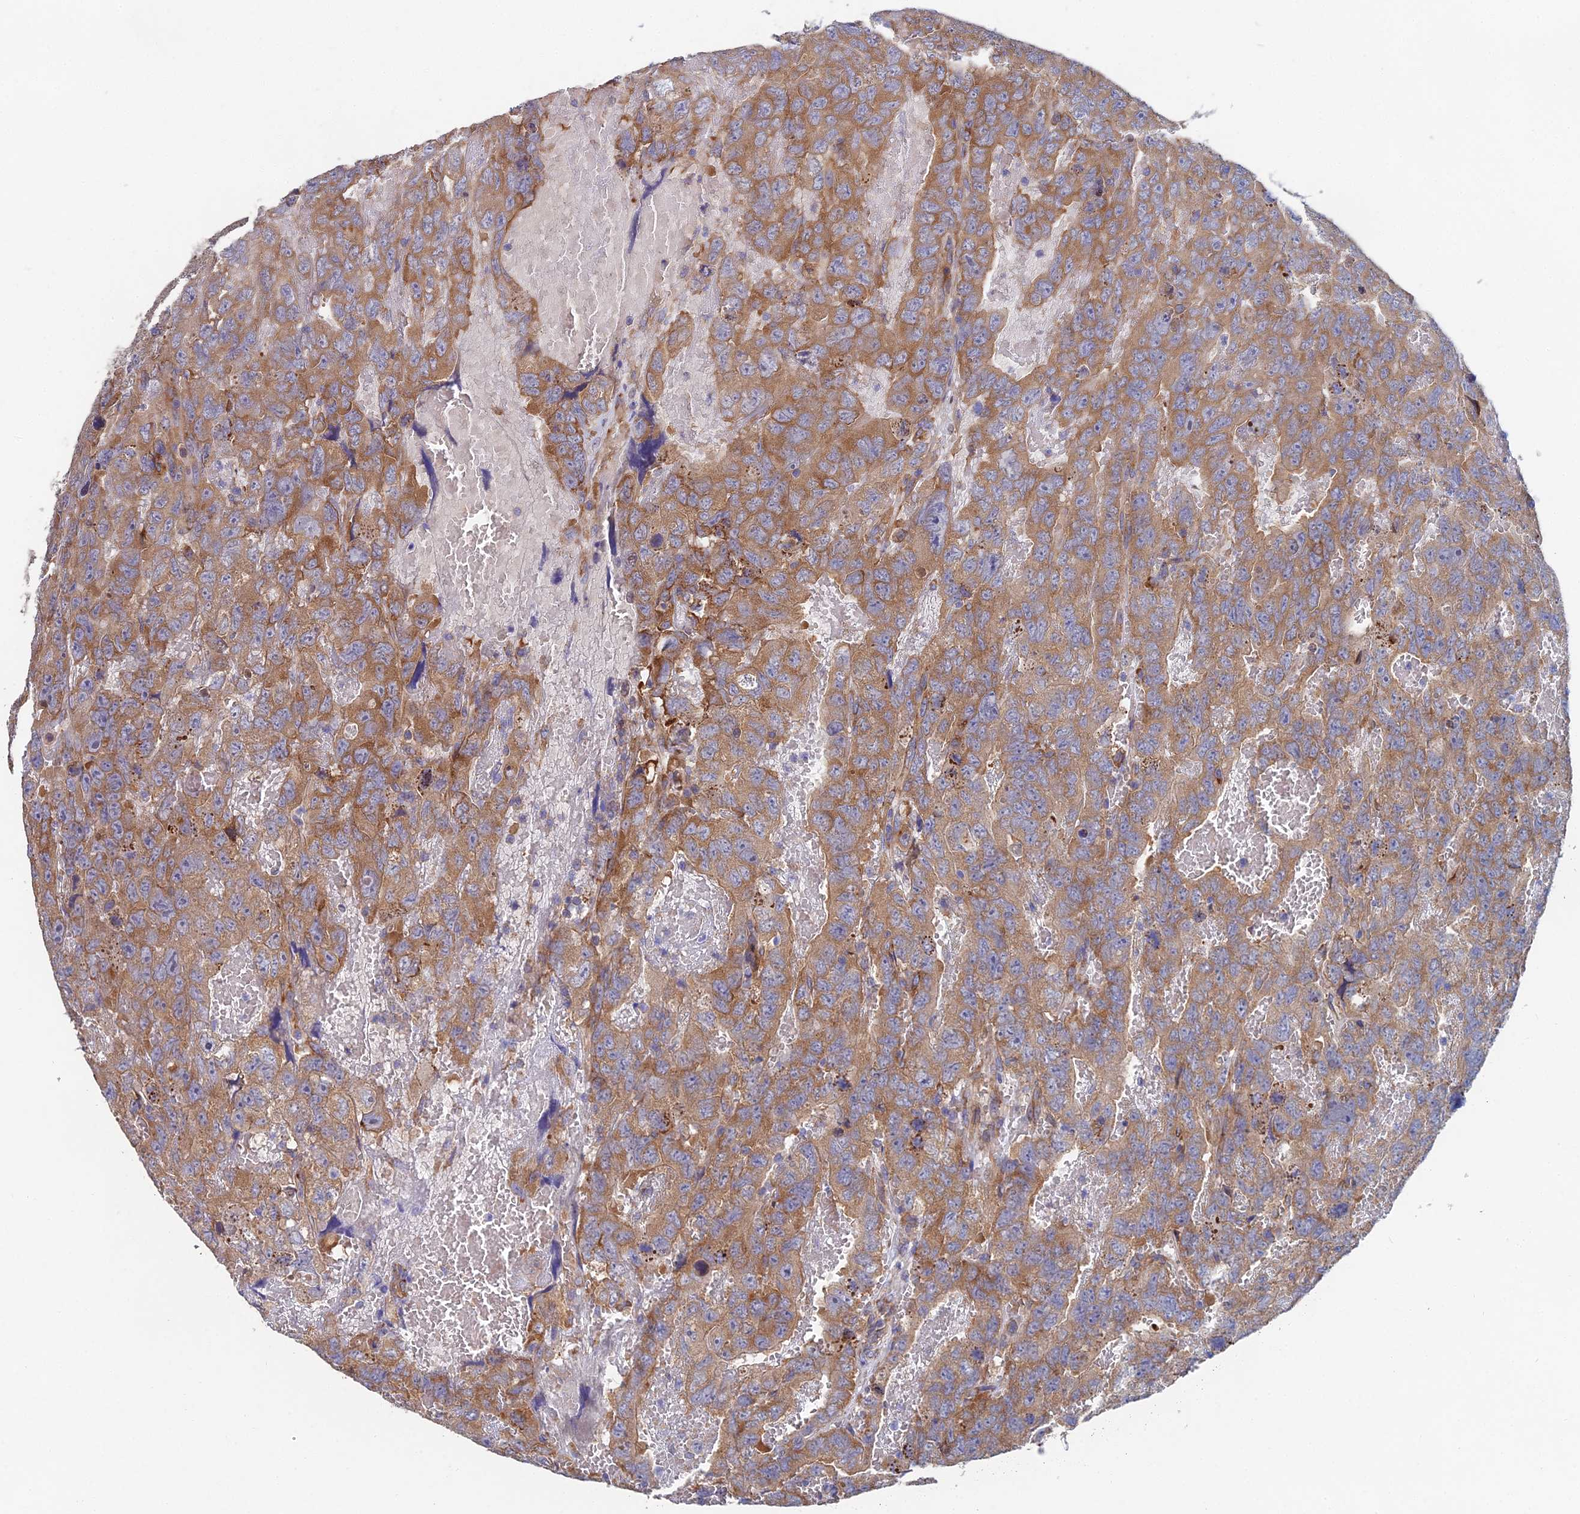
{"staining": {"intensity": "moderate", "quantity": ">75%", "location": "cytoplasmic/membranous"}, "tissue": "testis cancer", "cell_type": "Tumor cells", "image_type": "cancer", "snomed": [{"axis": "morphology", "description": "Carcinoma, Embryonal, NOS"}, {"axis": "topography", "description": "Testis"}], "caption": "This is an image of immunohistochemistry staining of testis cancer, which shows moderate positivity in the cytoplasmic/membranous of tumor cells.", "gene": "ELOF1", "patient": {"sex": "male", "age": 45}}